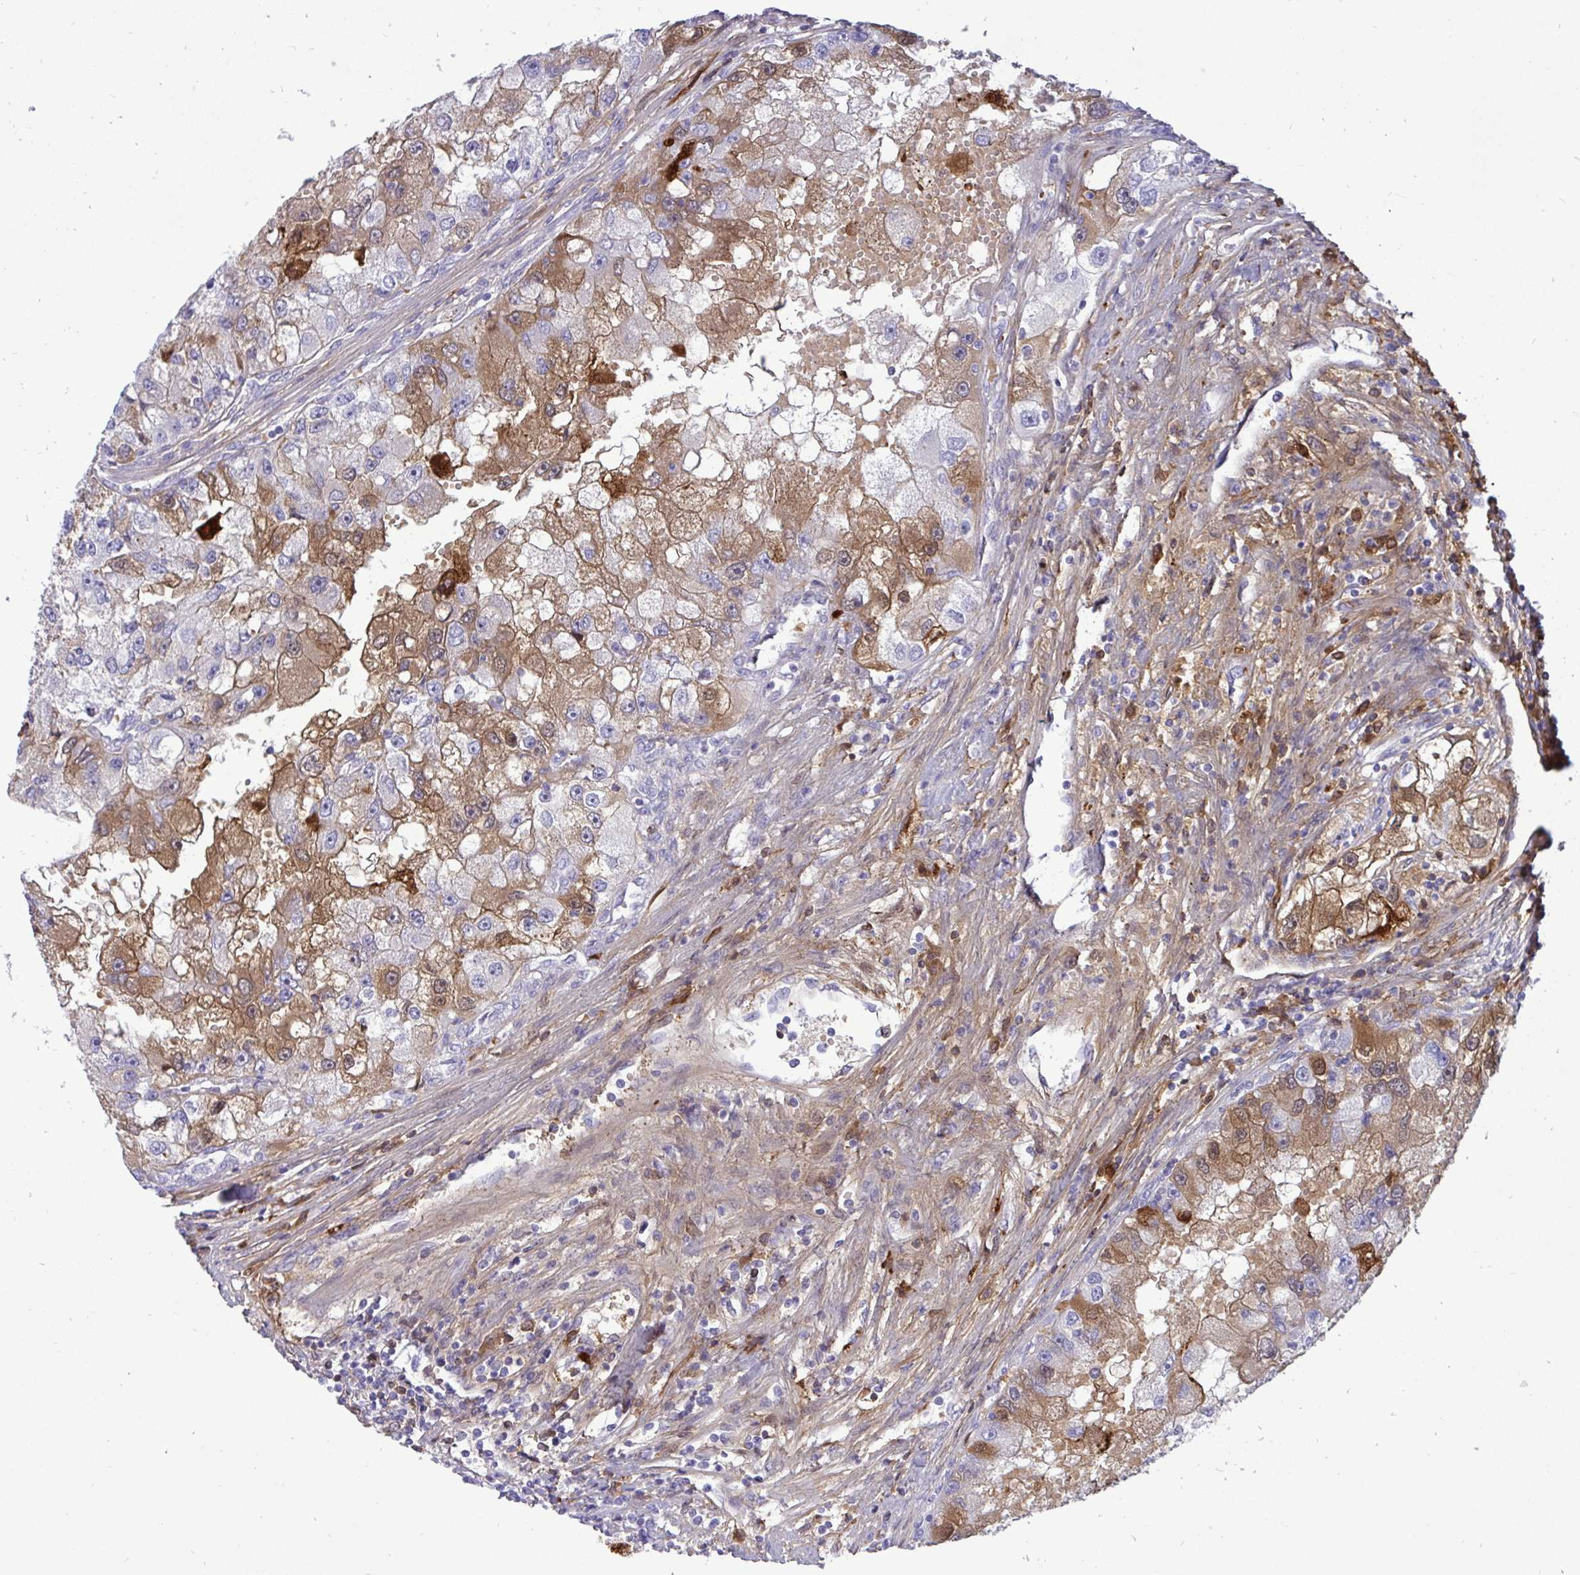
{"staining": {"intensity": "moderate", "quantity": ">75%", "location": "cytoplasmic/membranous"}, "tissue": "renal cancer", "cell_type": "Tumor cells", "image_type": "cancer", "snomed": [{"axis": "morphology", "description": "Adenocarcinoma, NOS"}, {"axis": "topography", "description": "Kidney"}], "caption": "IHC of renal cancer (adenocarcinoma) reveals medium levels of moderate cytoplasmic/membranous staining in approximately >75% of tumor cells.", "gene": "F2", "patient": {"sex": "male", "age": 63}}